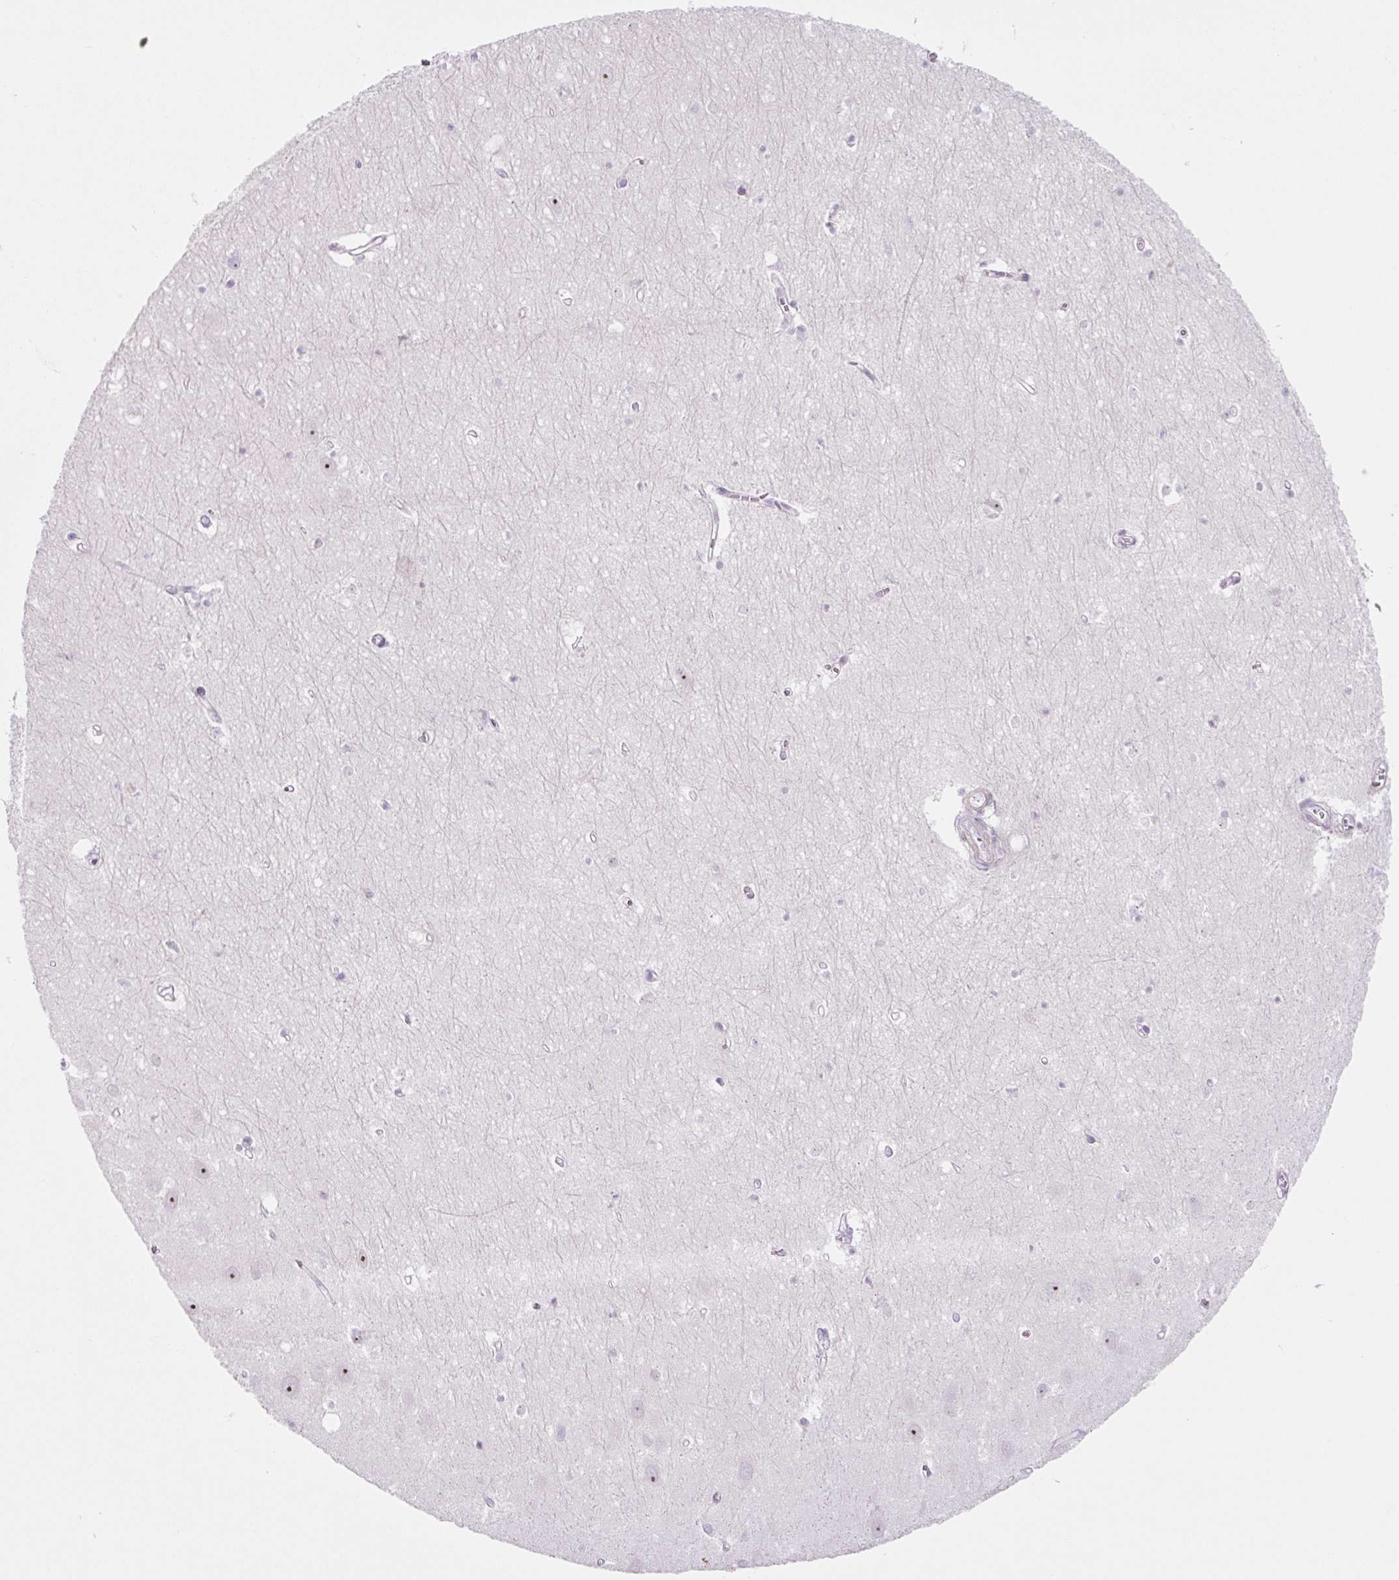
{"staining": {"intensity": "negative", "quantity": "none", "location": "none"}, "tissue": "hippocampus", "cell_type": "Glial cells", "image_type": "normal", "snomed": [{"axis": "morphology", "description": "Normal tissue, NOS"}, {"axis": "topography", "description": "Hippocampus"}], "caption": "A high-resolution histopathology image shows immunohistochemistry (IHC) staining of unremarkable hippocampus, which reveals no significant expression in glial cells.", "gene": "RRS1", "patient": {"sex": "female", "age": 64}}